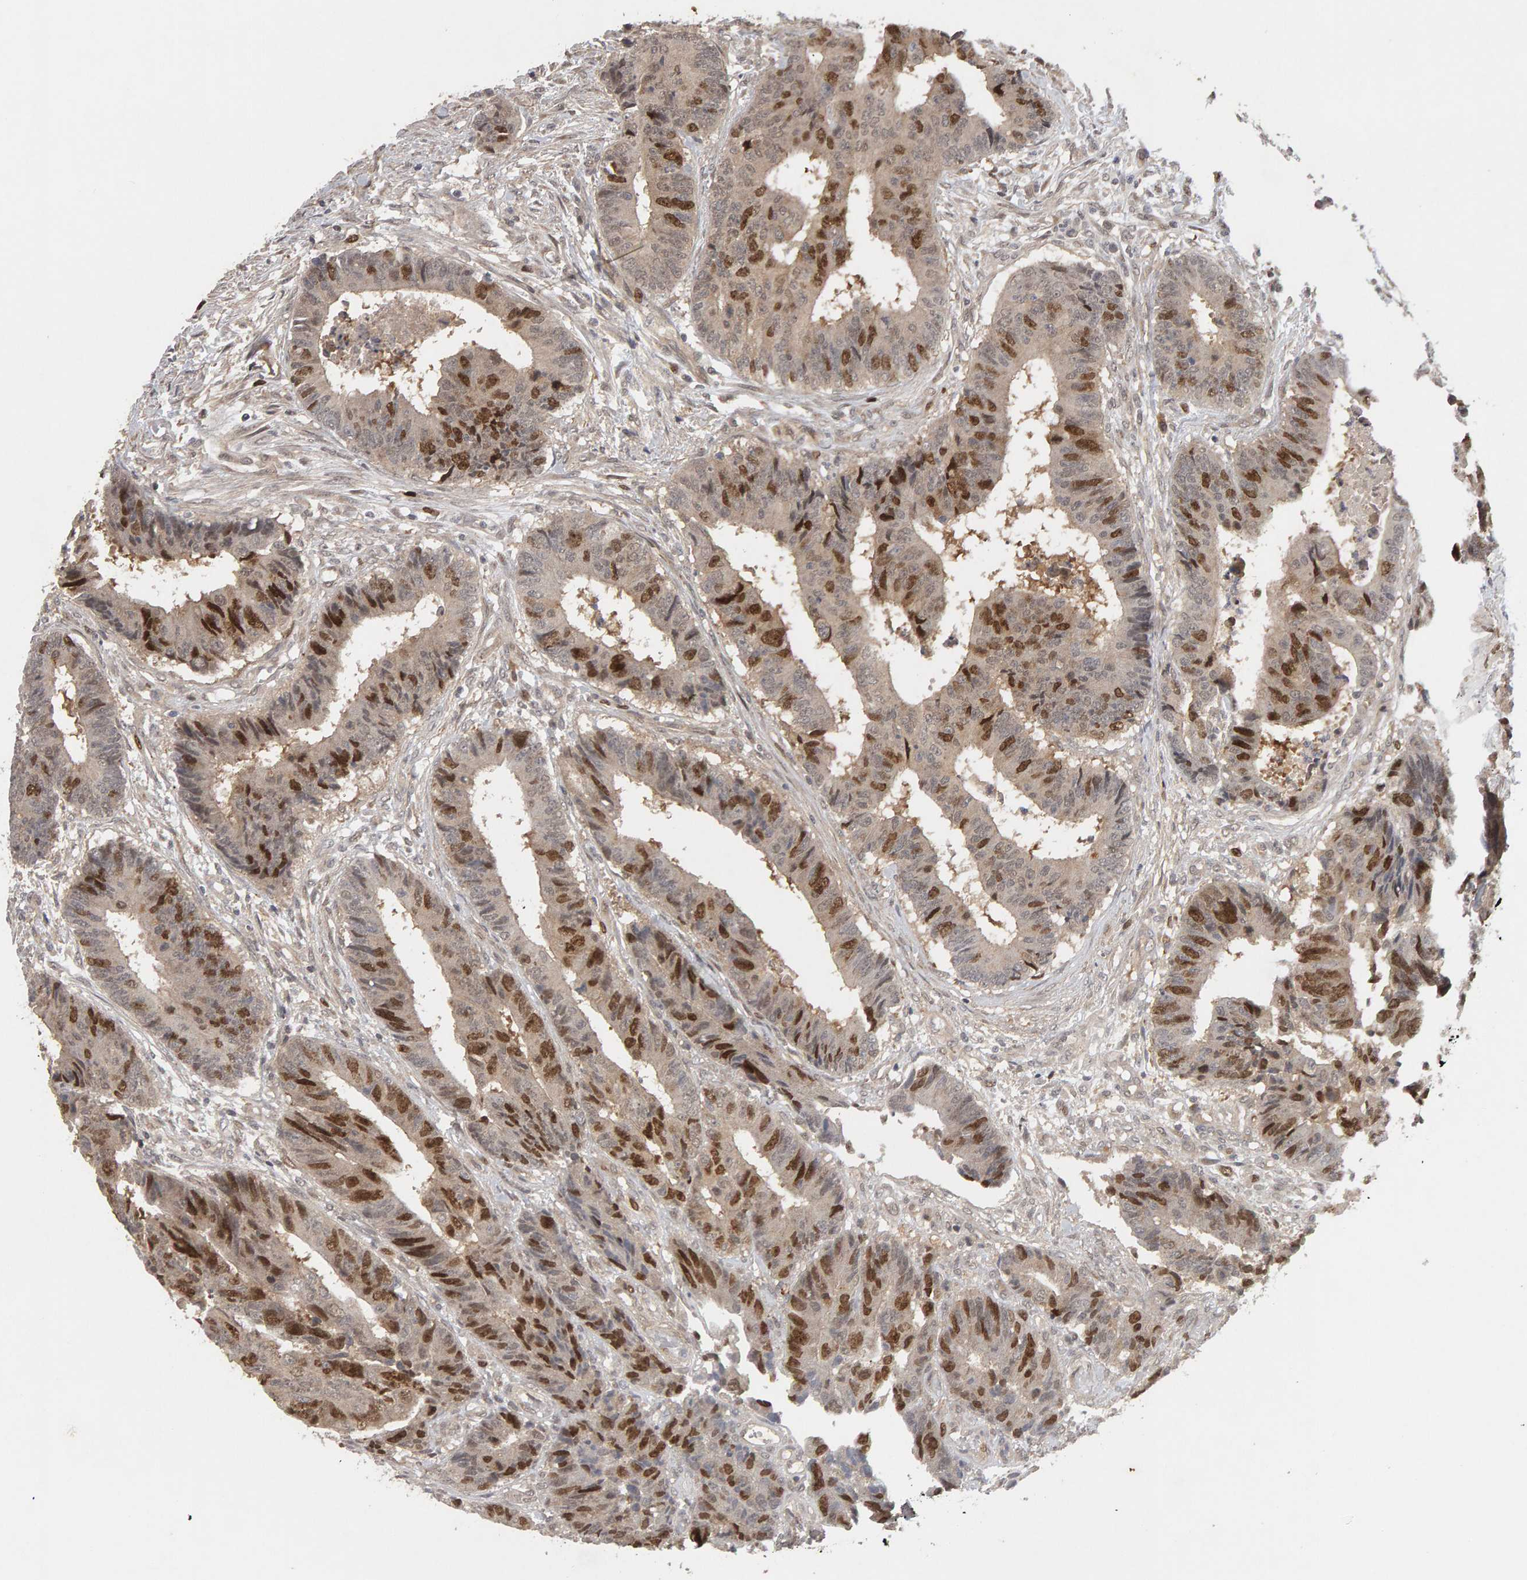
{"staining": {"intensity": "strong", "quantity": "25%-75%", "location": "nuclear"}, "tissue": "colorectal cancer", "cell_type": "Tumor cells", "image_type": "cancer", "snomed": [{"axis": "morphology", "description": "Adenocarcinoma, NOS"}, {"axis": "topography", "description": "Rectum"}], "caption": "The immunohistochemical stain highlights strong nuclear staining in tumor cells of adenocarcinoma (colorectal) tissue.", "gene": "CDCA5", "patient": {"sex": "male", "age": 84}}